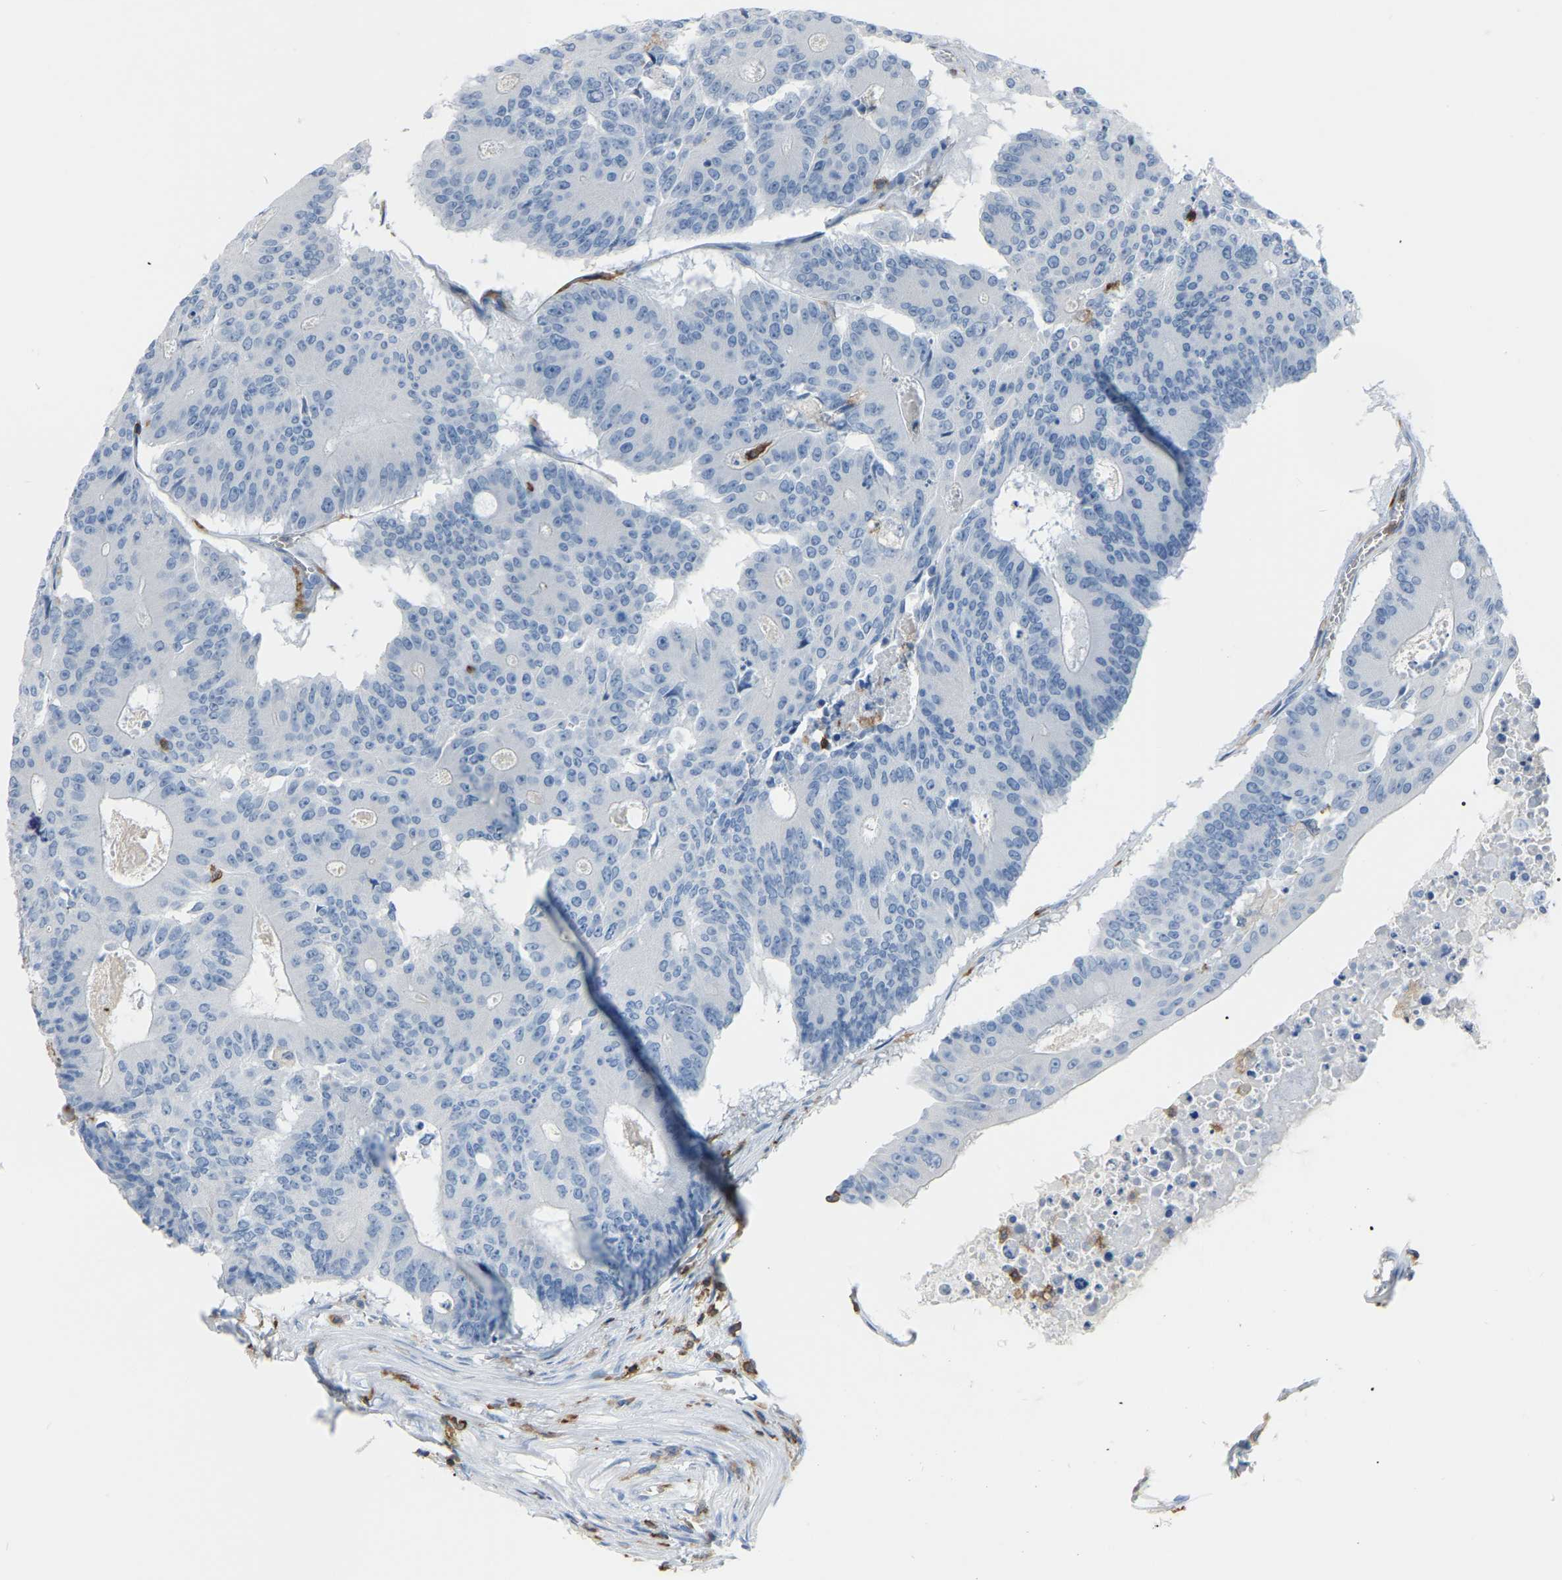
{"staining": {"intensity": "negative", "quantity": "none", "location": "none"}, "tissue": "colorectal cancer", "cell_type": "Tumor cells", "image_type": "cancer", "snomed": [{"axis": "morphology", "description": "Adenocarcinoma, NOS"}, {"axis": "topography", "description": "Colon"}], "caption": "Tumor cells show no significant staining in colorectal cancer. The staining is performed using DAB (3,3'-diaminobenzidine) brown chromogen with nuclei counter-stained in using hematoxylin.", "gene": "ARHGAP45", "patient": {"sex": "male", "age": 87}}